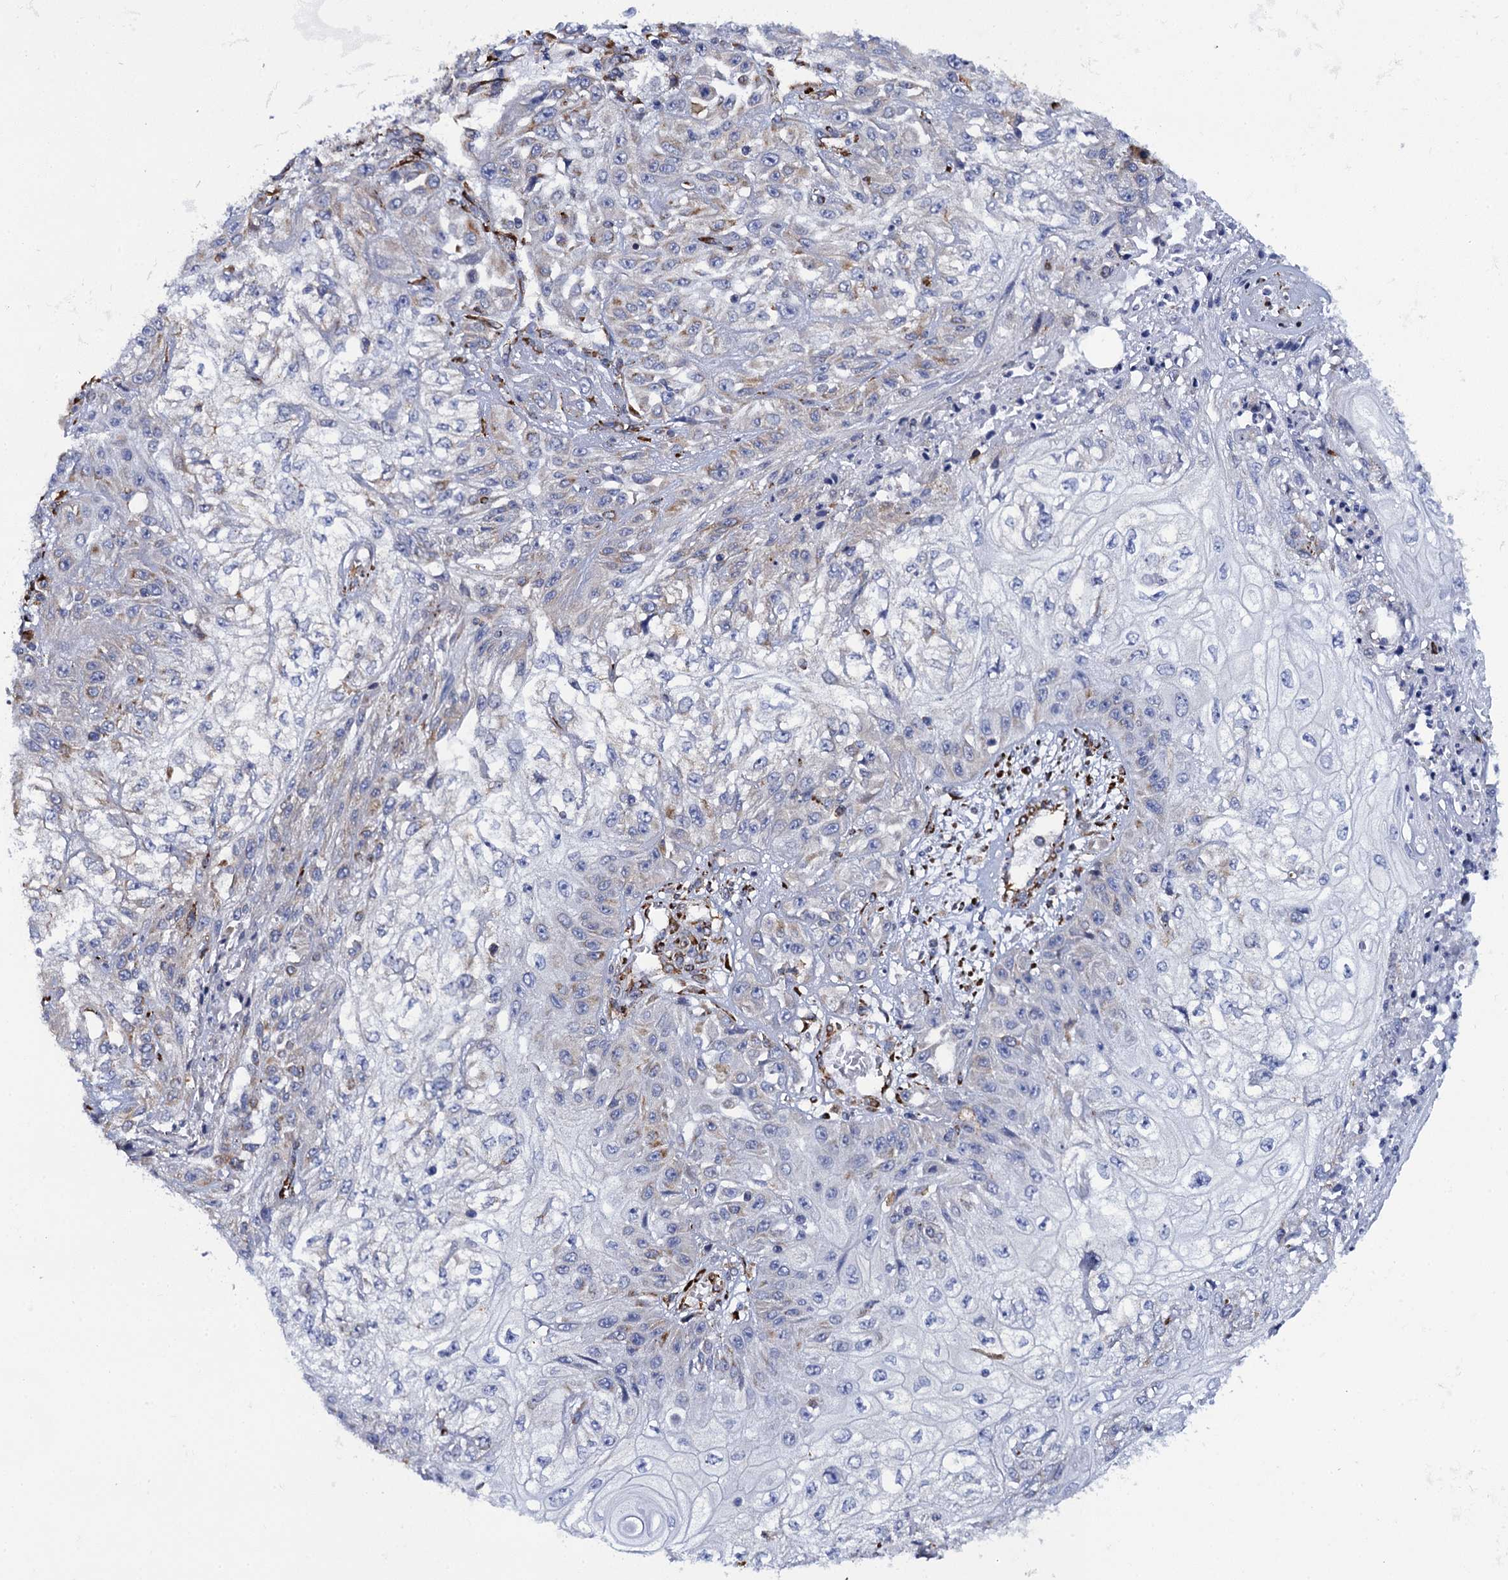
{"staining": {"intensity": "negative", "quantity": "none", "location": "none"}, "tissue": "skin cancer", "cell_type": "Tumor cells", "image_type": "cancer", "snomed": [{"axis": "morphology", "description": "Squamous cell carcinoma, NOS"}, {"axis": "morphology", "description": "Squamous cell carcinoma, metastatic, NOS"}, {"axis": "topography", "description": "Skin"}, {"axis": "topography", "description": "Lymph node"}], "caption": "Human skin cancer (metastatic squamous cell carcinoma) stained for a protein using IHC demonstrates no positivity in tumor cells.", "gene": "POGLUT3", "patient": {"sex": "male", "age": 75}}